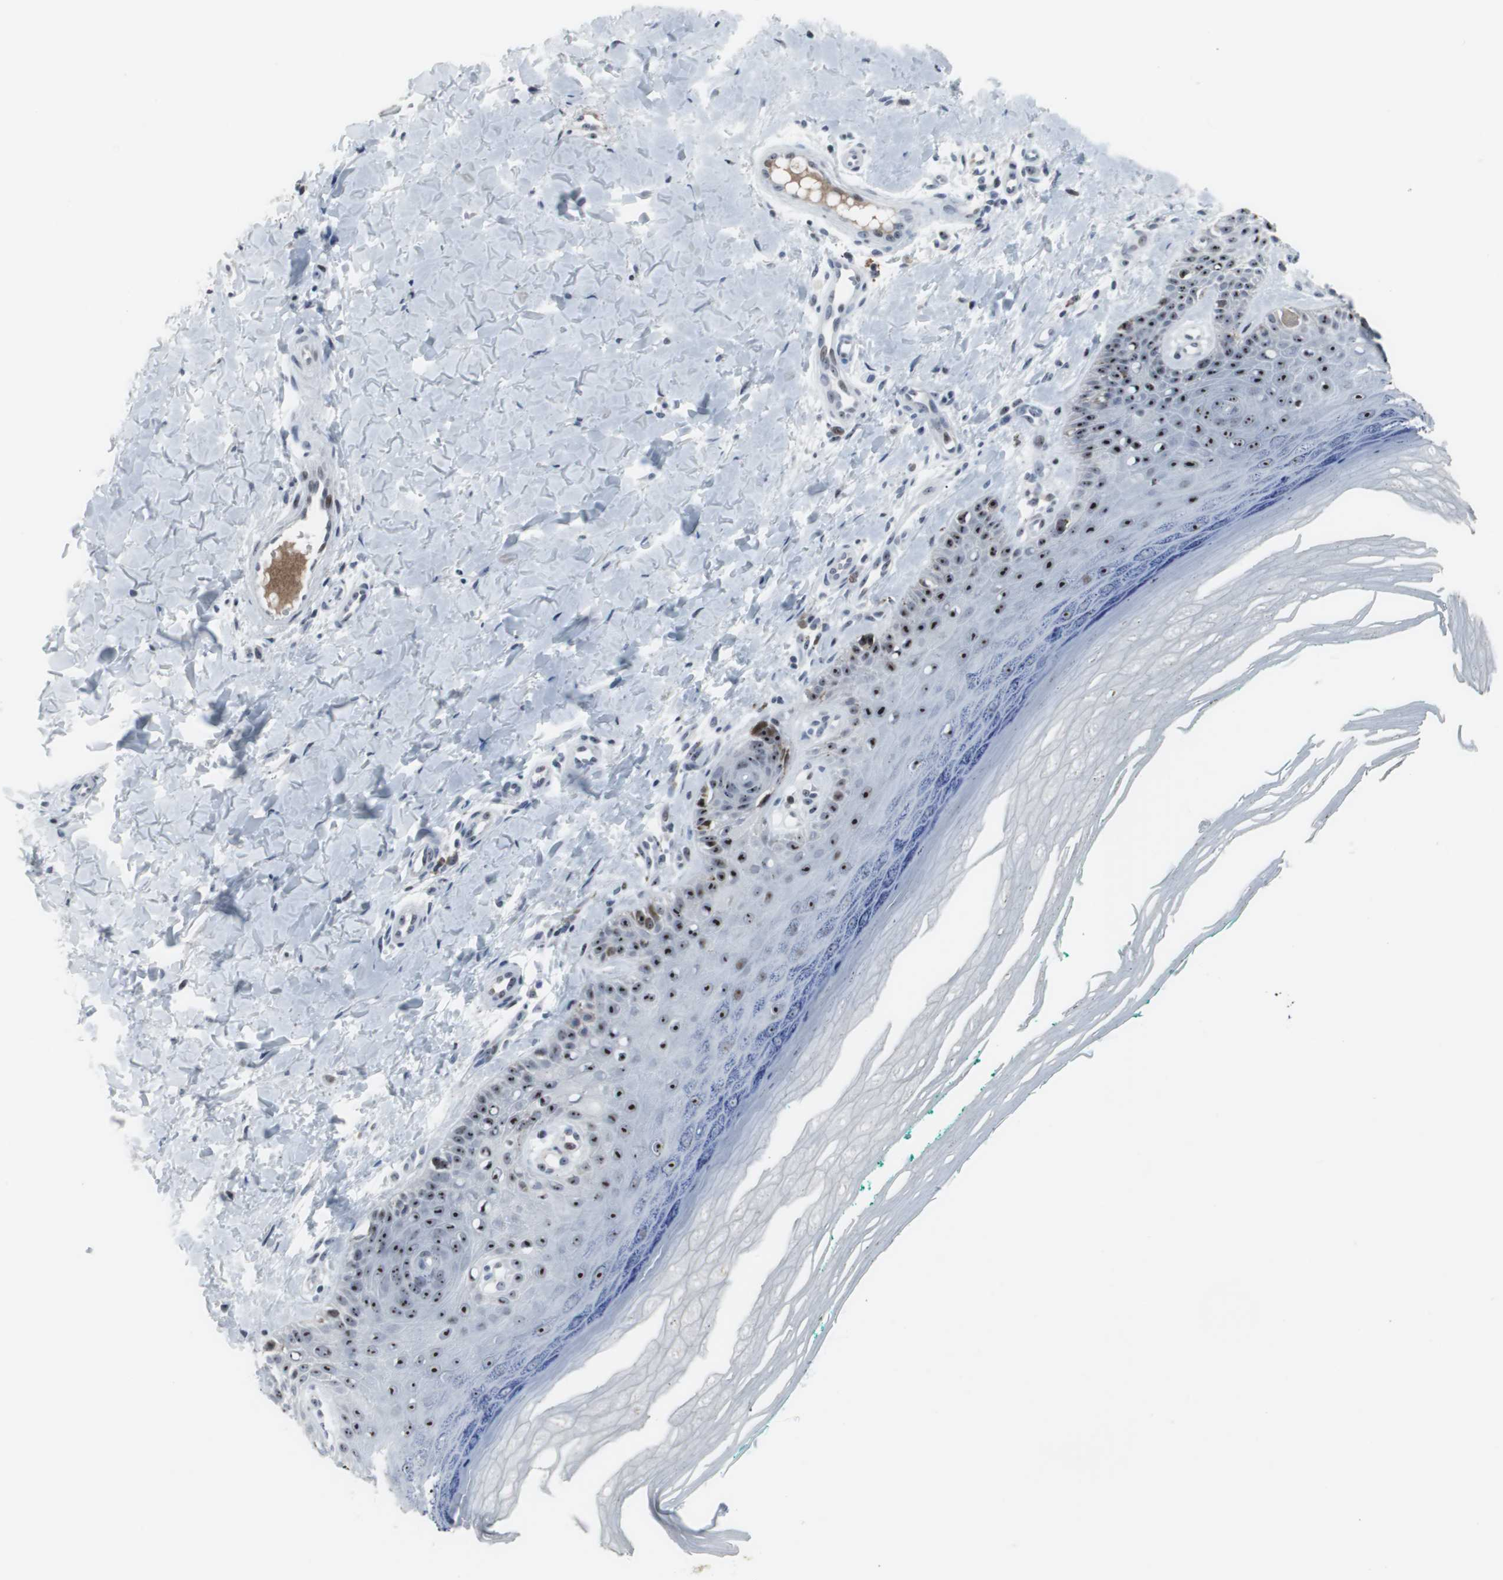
{"staining": {"intensity": "negative", "quantity": "none", "location": "none"}, "tissue": "skin", "cell_type": "Fibroblasts", "image_type": "normal", "snomed": [{"axis": "morphology", "description": "Normal tissue, NOS"}, {"axis": "topography", "description": "Skin"}], "caption": "Immunohistochemistry (IHC) micrograph of benign skin: skin stained with DAB shows no significant protein staining in fibroblasts.", "gene": "DOK1", "patient": {"sex": "male", "age": 26}}